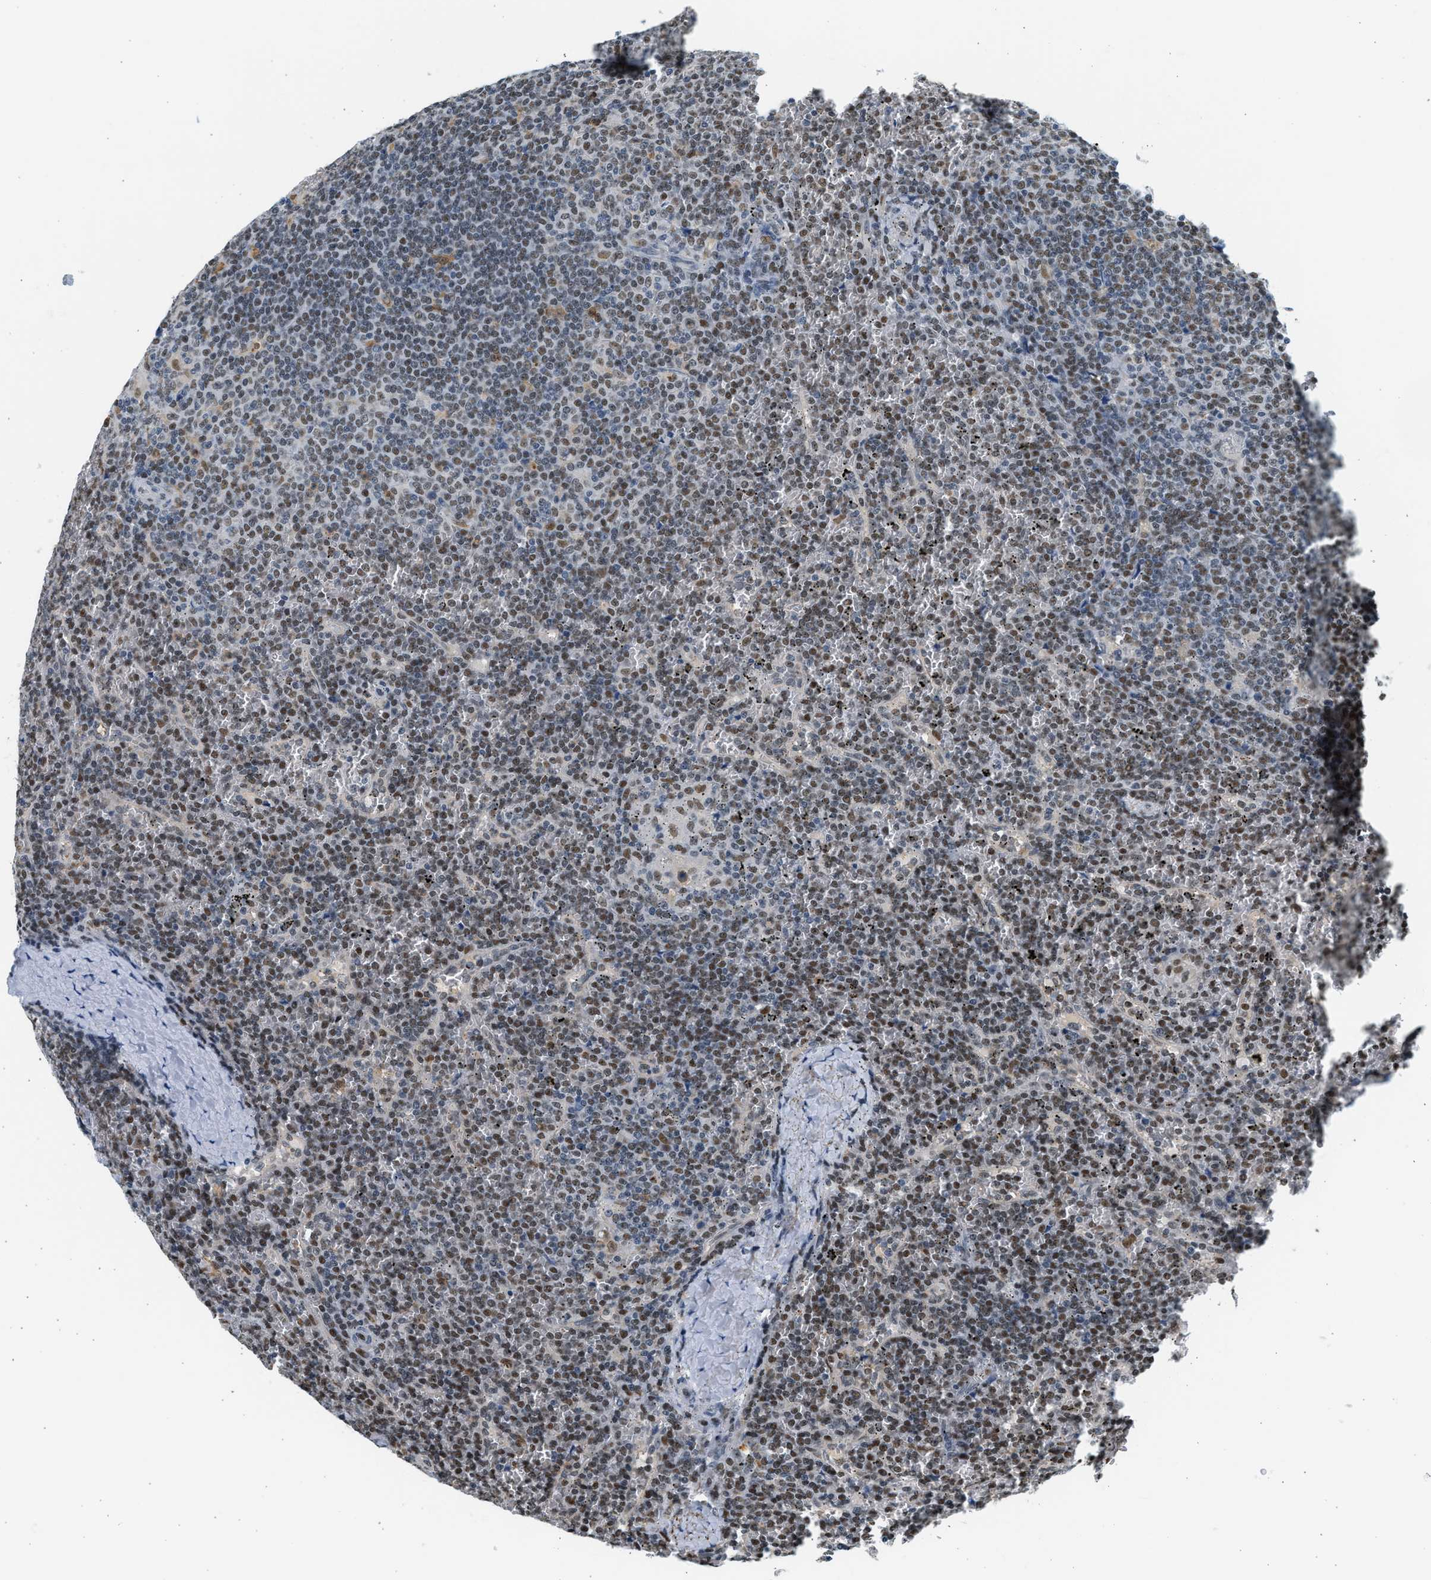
{"staining": {"intensity": "moderate", "quantity": ">75%", "location": "nuclear"}, "tissue": "lymphoma", "cell_type": "Tumor cells", "image_type": "cancer", "snomed": [{"axis": "morphology", "description": "Malignant lymphoma, non-Hodgkin's type, Low grade"}, {"axis": "topography", "description": "Spleen"}], "caption": "Immunohistochemical staining of human lymphoma displays medium levels of moderate nuclear expression in about >75% of tumor cells.", "gene": "HIPK1", "patient": {"sex": "female", "age": 19}}